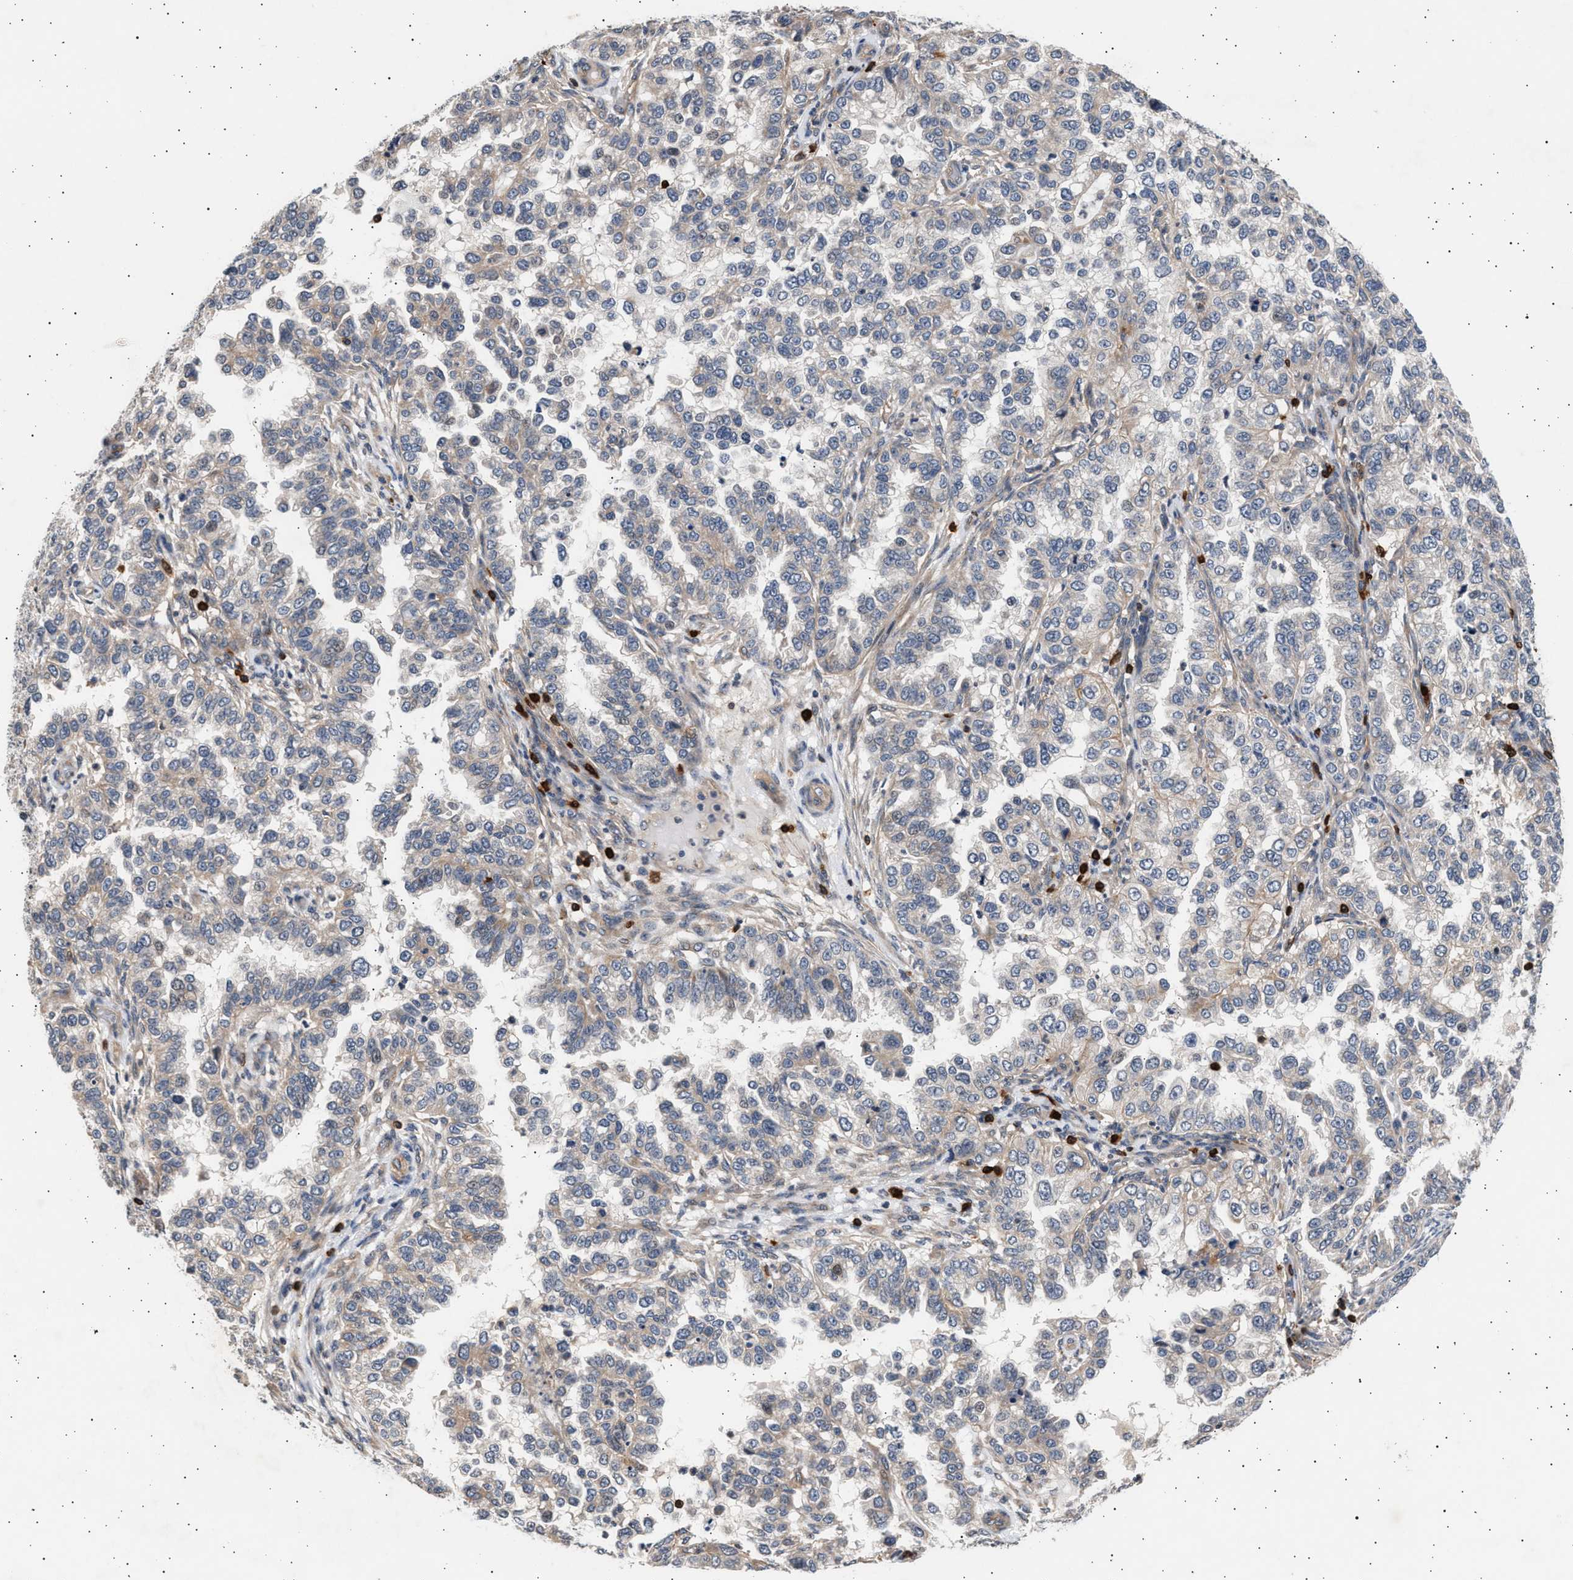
{"staining": {"intensity": "weak", "quantity": "<25%", "location": "cytoplasmic/membranous"}, "tissue": "endometrial cancer", "cell_type": "Tumor cells", "image_type": "cancer", "snomed": [{"axis": "morphology", "description": "Adenocarcinoma, NOS"}, {"axis": "topography", "description": "Endometrium"}], "caption": "This is an immunohistochemistry (IHC) image of human adenocarcinoma (endometrial). There is no staining in tumor cells.", "gene": "GRAP2", "patient": {"sex": "female", "age": 85}}